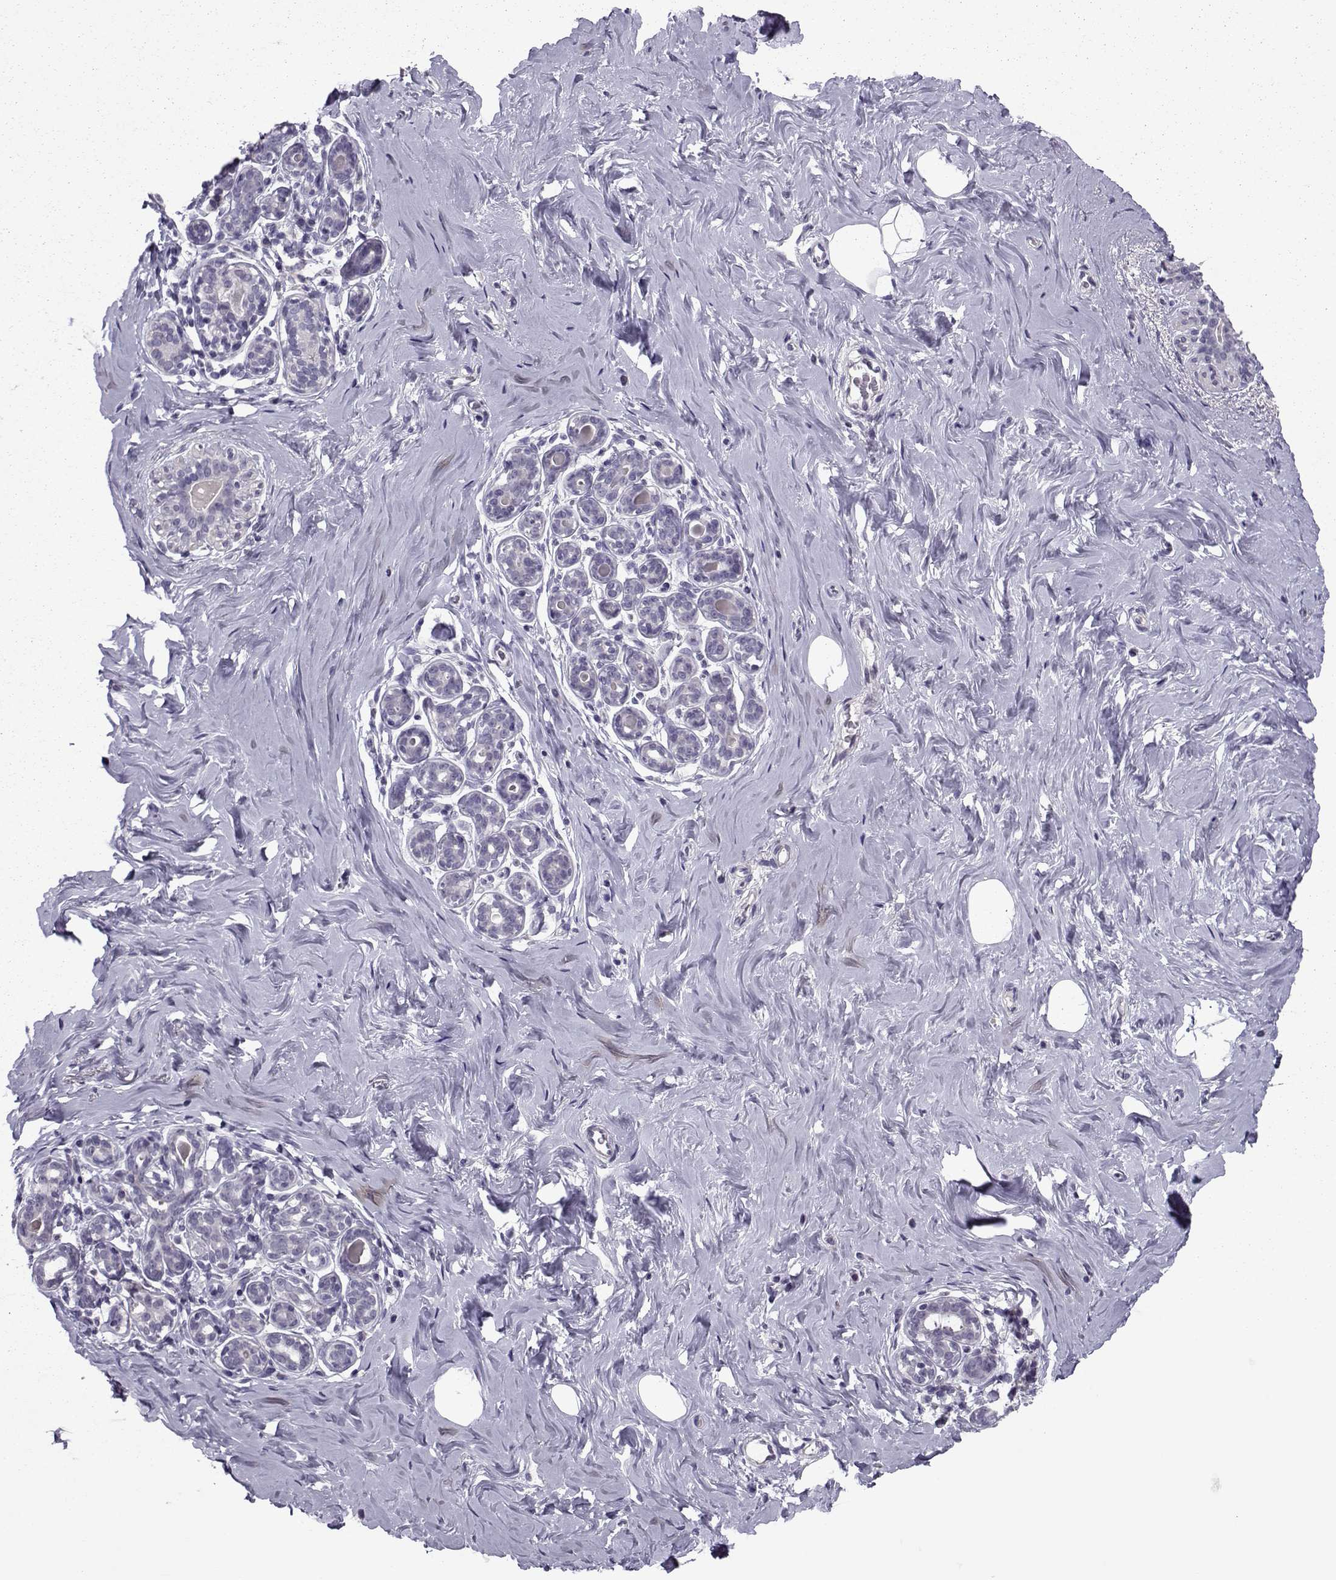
{"staining": {"intensity": "negative", "quantity": "none", "location": "none"}, "tissue": "breast", "cell_type": "Adipocytes", "image_type": "normal", "snomed": [{"axis": "morphology", "description": "Normal tissue, NOS"}, {"axis": "topography", "description": "Skin"}, {"axis": "topography", "description": "Breast"}], "caption": "Immunohistochemistry (IHC) photomicrograph of unremarkable breast: breast stained with DAB (3,3'-diaminobenzidine) exhibits no significant protein staining in adipocytes.", "gene": "ASRGL1", "patient": {"sex": "female", "age": 43}}